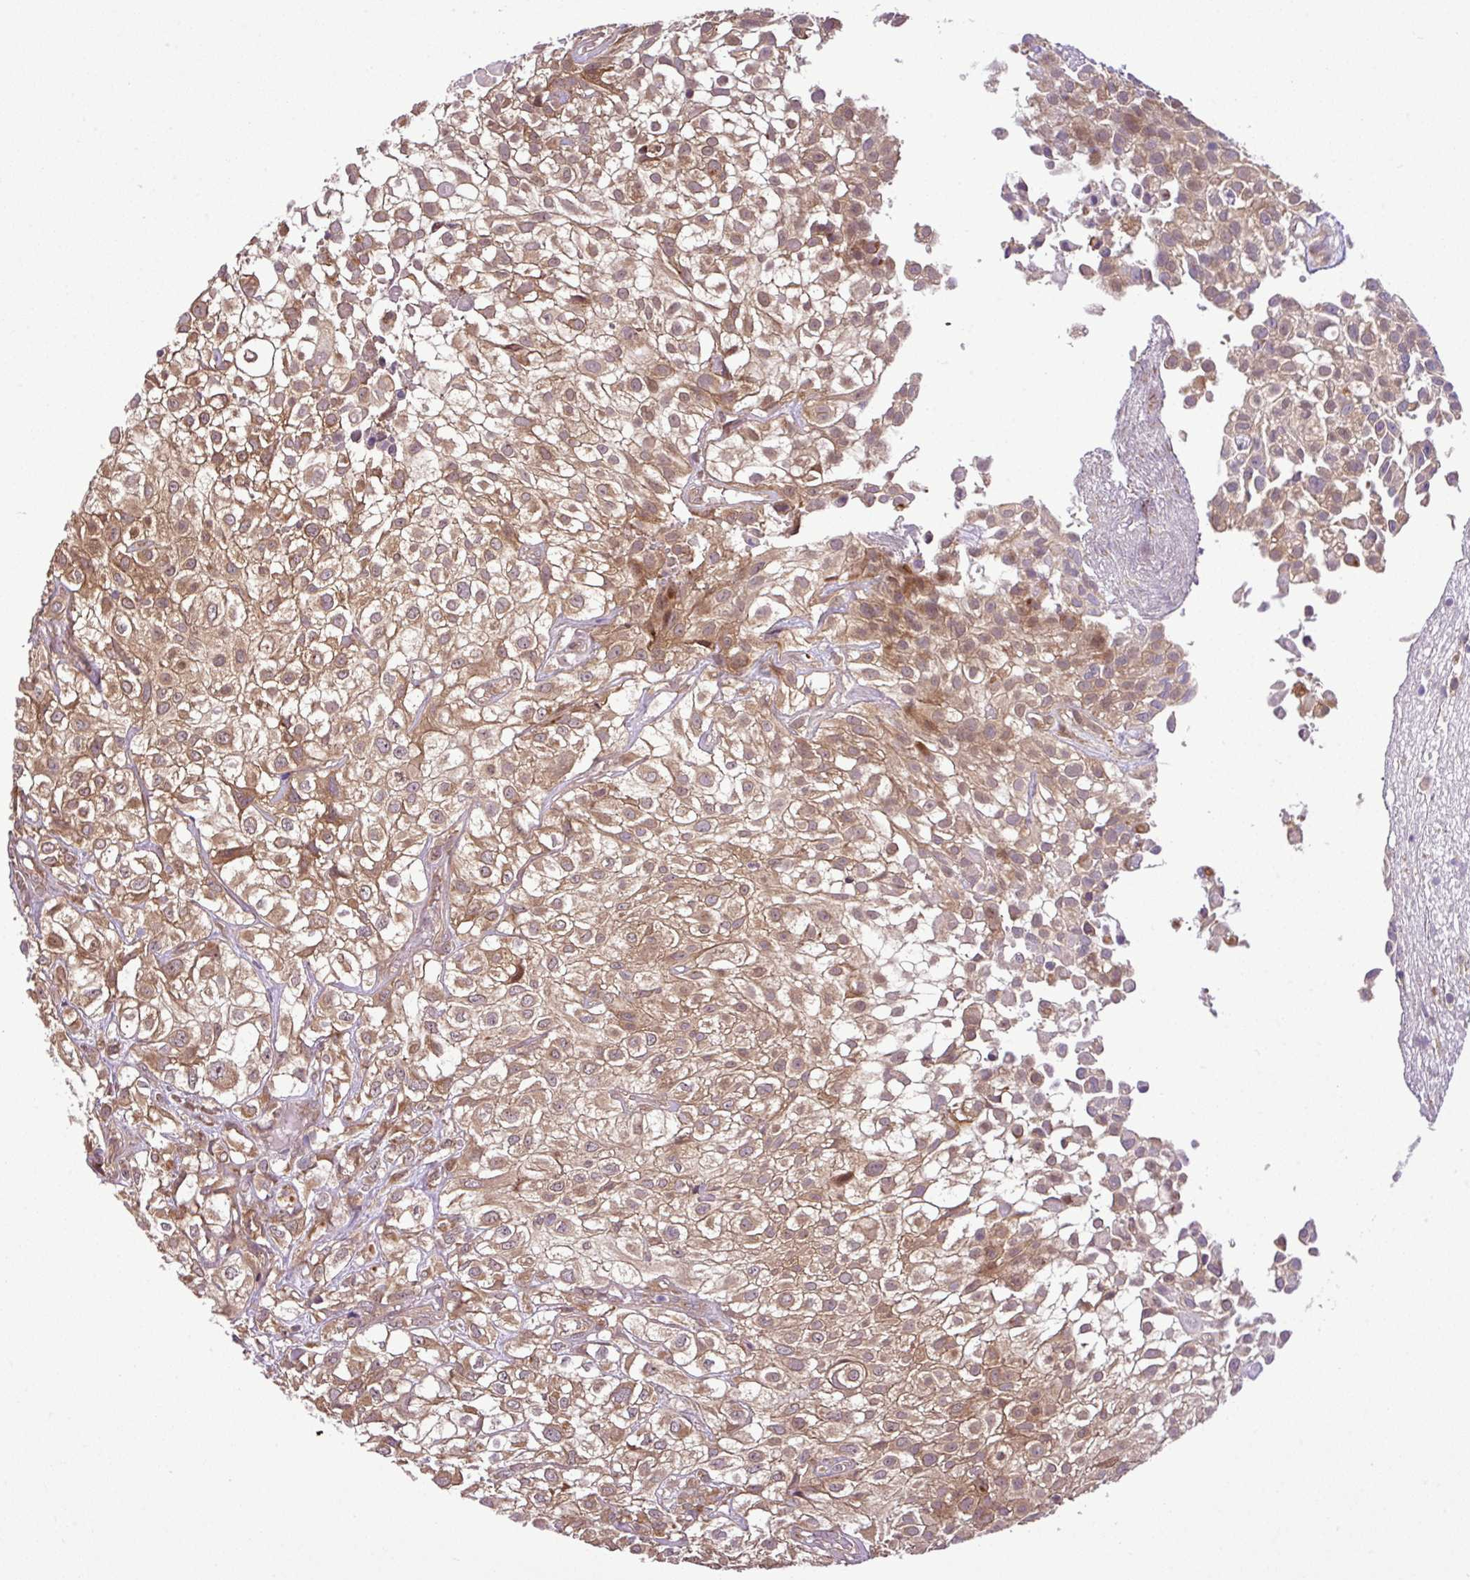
{"staining": {"intensity": "moderate", "quantity": ">75%", "location": "cytoplasmic/membranous"}, "tissue": "urothelial cancer", "cell_type": "Tumor cells", "image_type": "cancer", "snomed": [{"axis": "morphology", "description": "Urothelial carcinoma, High grade"}, {"axis": "topography", "description": "Urinary bladder"}], "caption": "This image reveals high-grade urothelial carcinoma stained with IHC to label a protein in brown. The cytoplasmic/membranous of tumor cells show moderate positivity for the protein. Nuclei are counter-stained blue.", "gene": "DLGAP4", "patient": {"sex": "male", "age": 56}}